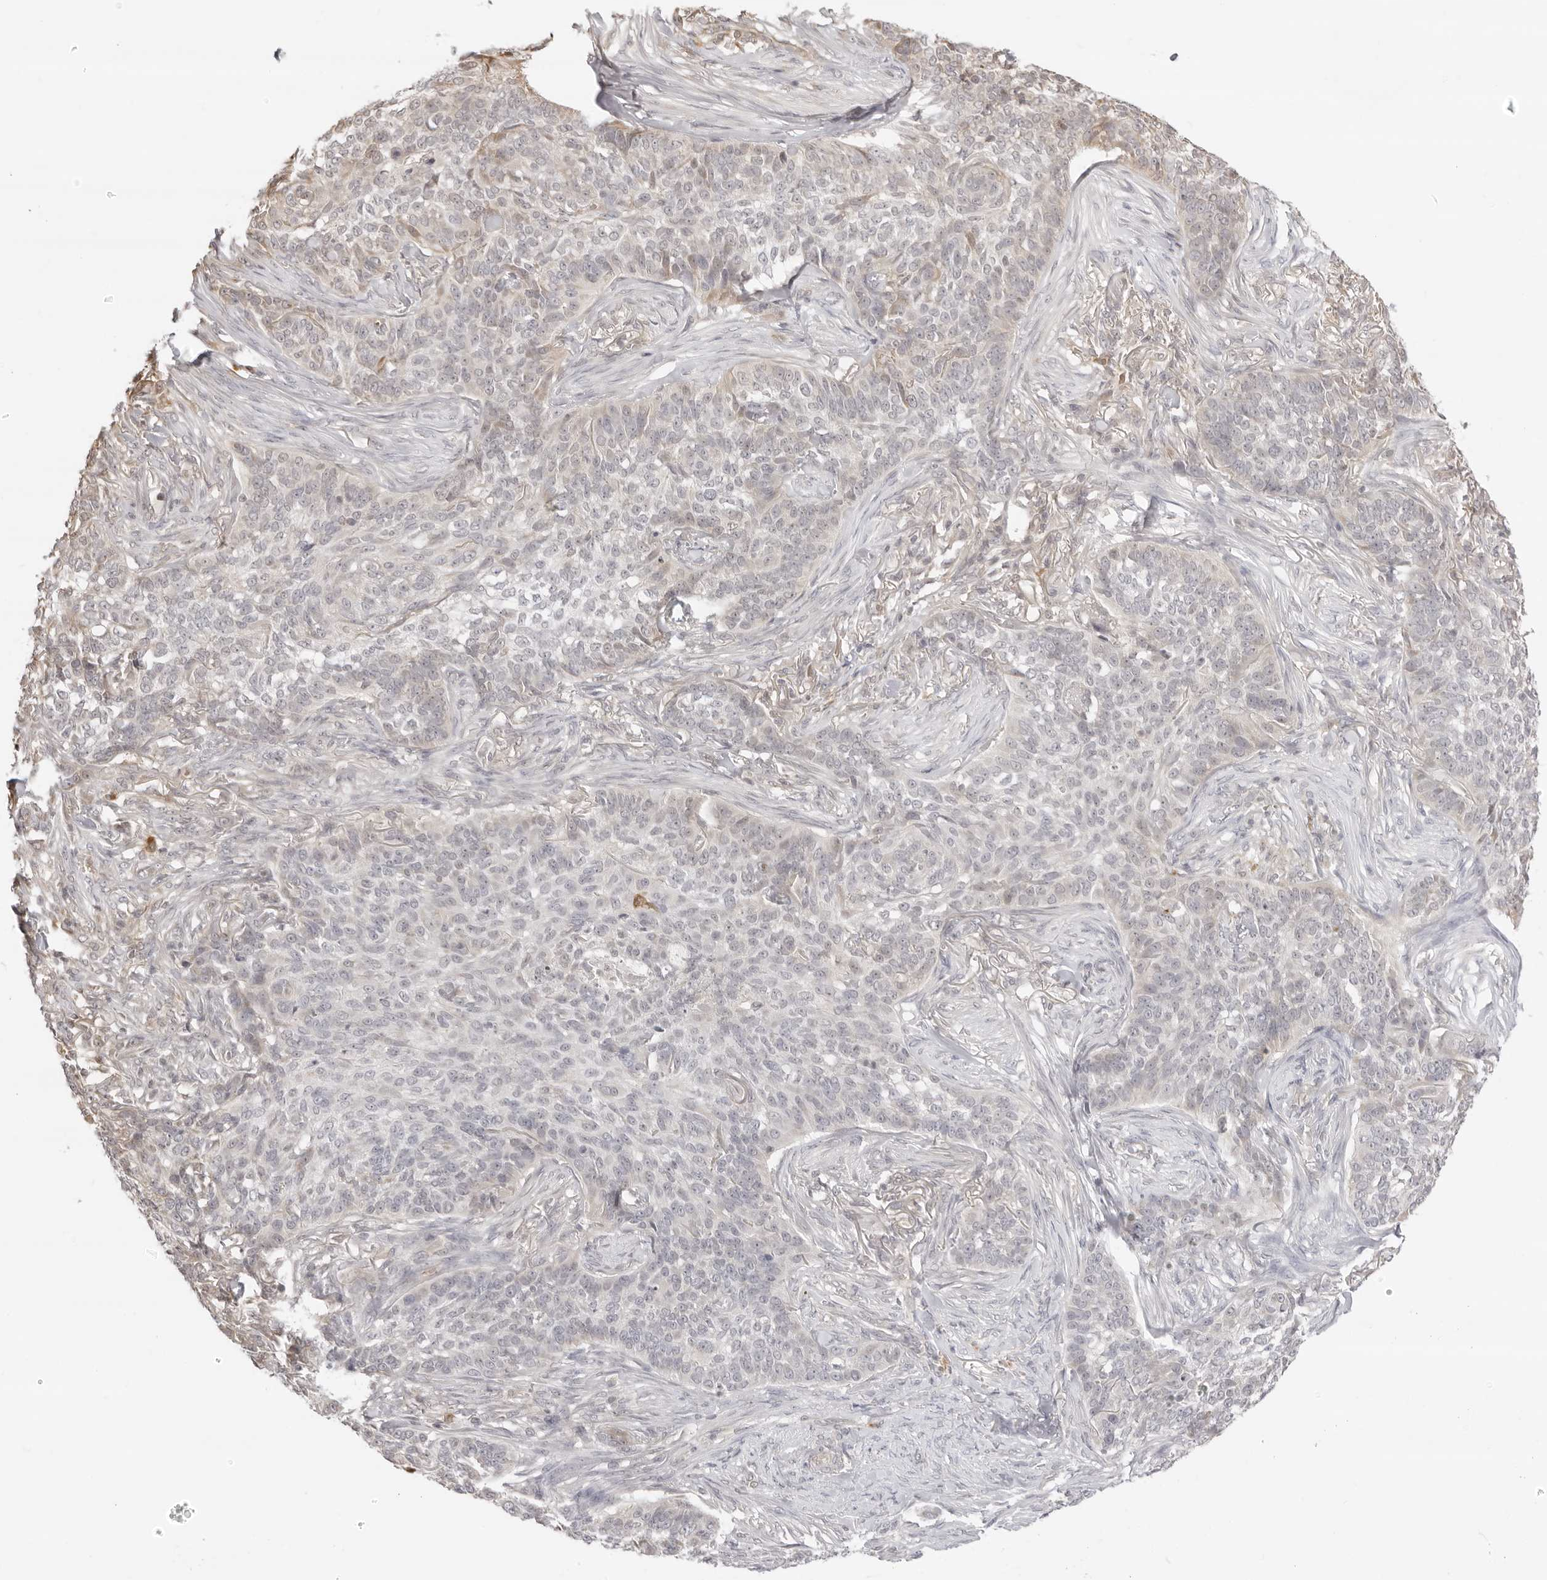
{"staining": {"intensity": "weak", "quantity": "<25%", "location": "cytoplasmic/membranous"}, "tissue": "skin cancer", "cell_type": "Tumor cells", "image_type": "cancer", "snomed": [{"axis": "morphology", "description": "Basal cell carcinoma"}, {"axis": "topography", "description": "Skin"}], "caption": "This is a histopathology image of immunohistochemistry staining of skin basal cell carcinoma, which shows no staining in tumor cells.", "gene": "FDPS", "patient": {"sex": "male", "age": 85}}